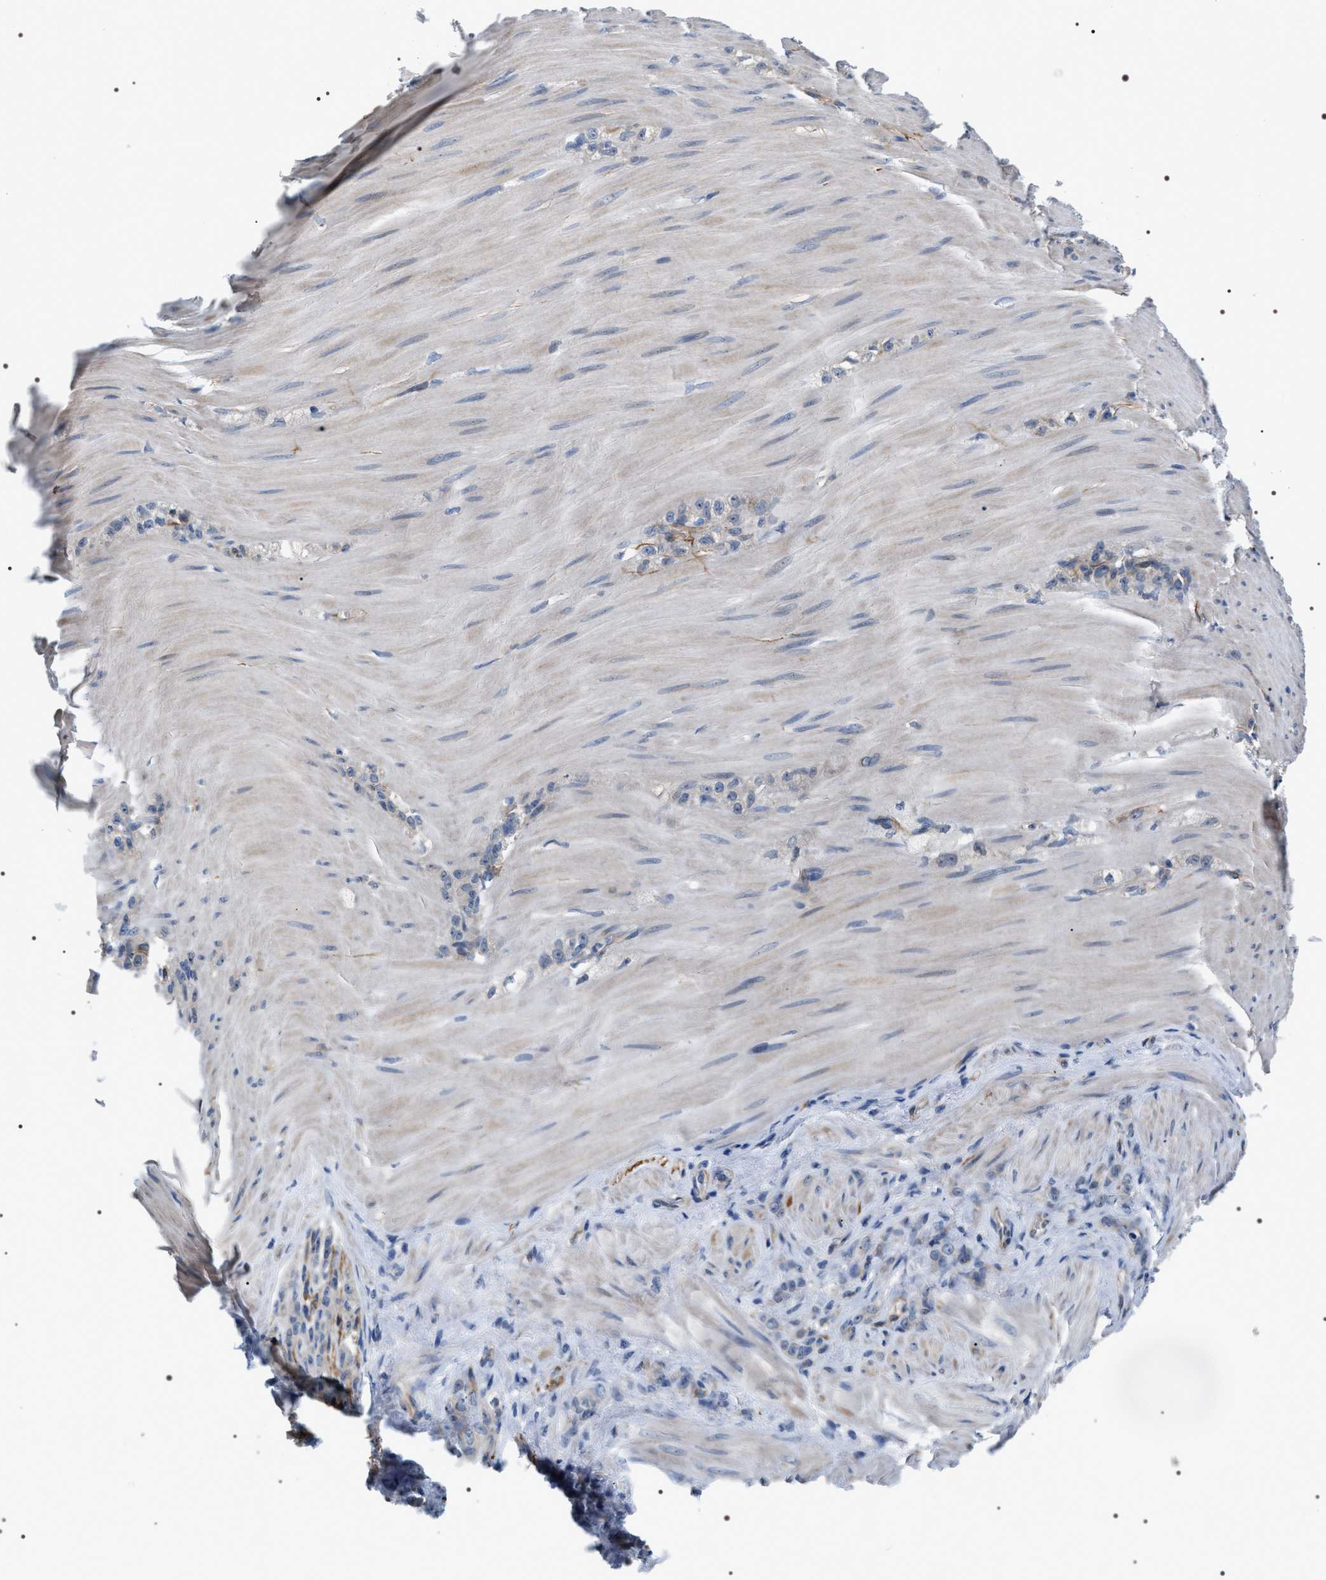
{"staining": {"intensity": "negative", "quantity": "none", "location": "none"}, "tissue": "stomach cancer", "cell_type": "Tumor cells", "image_type": "cancer", "snomed": [{"axis": "morphology", "description": "Normal tissue, NOS"}, {"axis": "morphology", "description": "Adenocarcinoma, NOS"}, {"axis": "topography", "description": "Stomach"}], "caption": "Micrograph shows no protein positivity in tumor cells of adenocarcinoma (stomach) tissue. (Stains: DAB (3,3'-diaminobenzidine) immunohistochemistry (IHC) with hematoxylin counter stain, Microscopy: brightfield microscopy at high magnification).", "gene": "PKD1L1", "patient": {"sex": "male", "age": 82}}